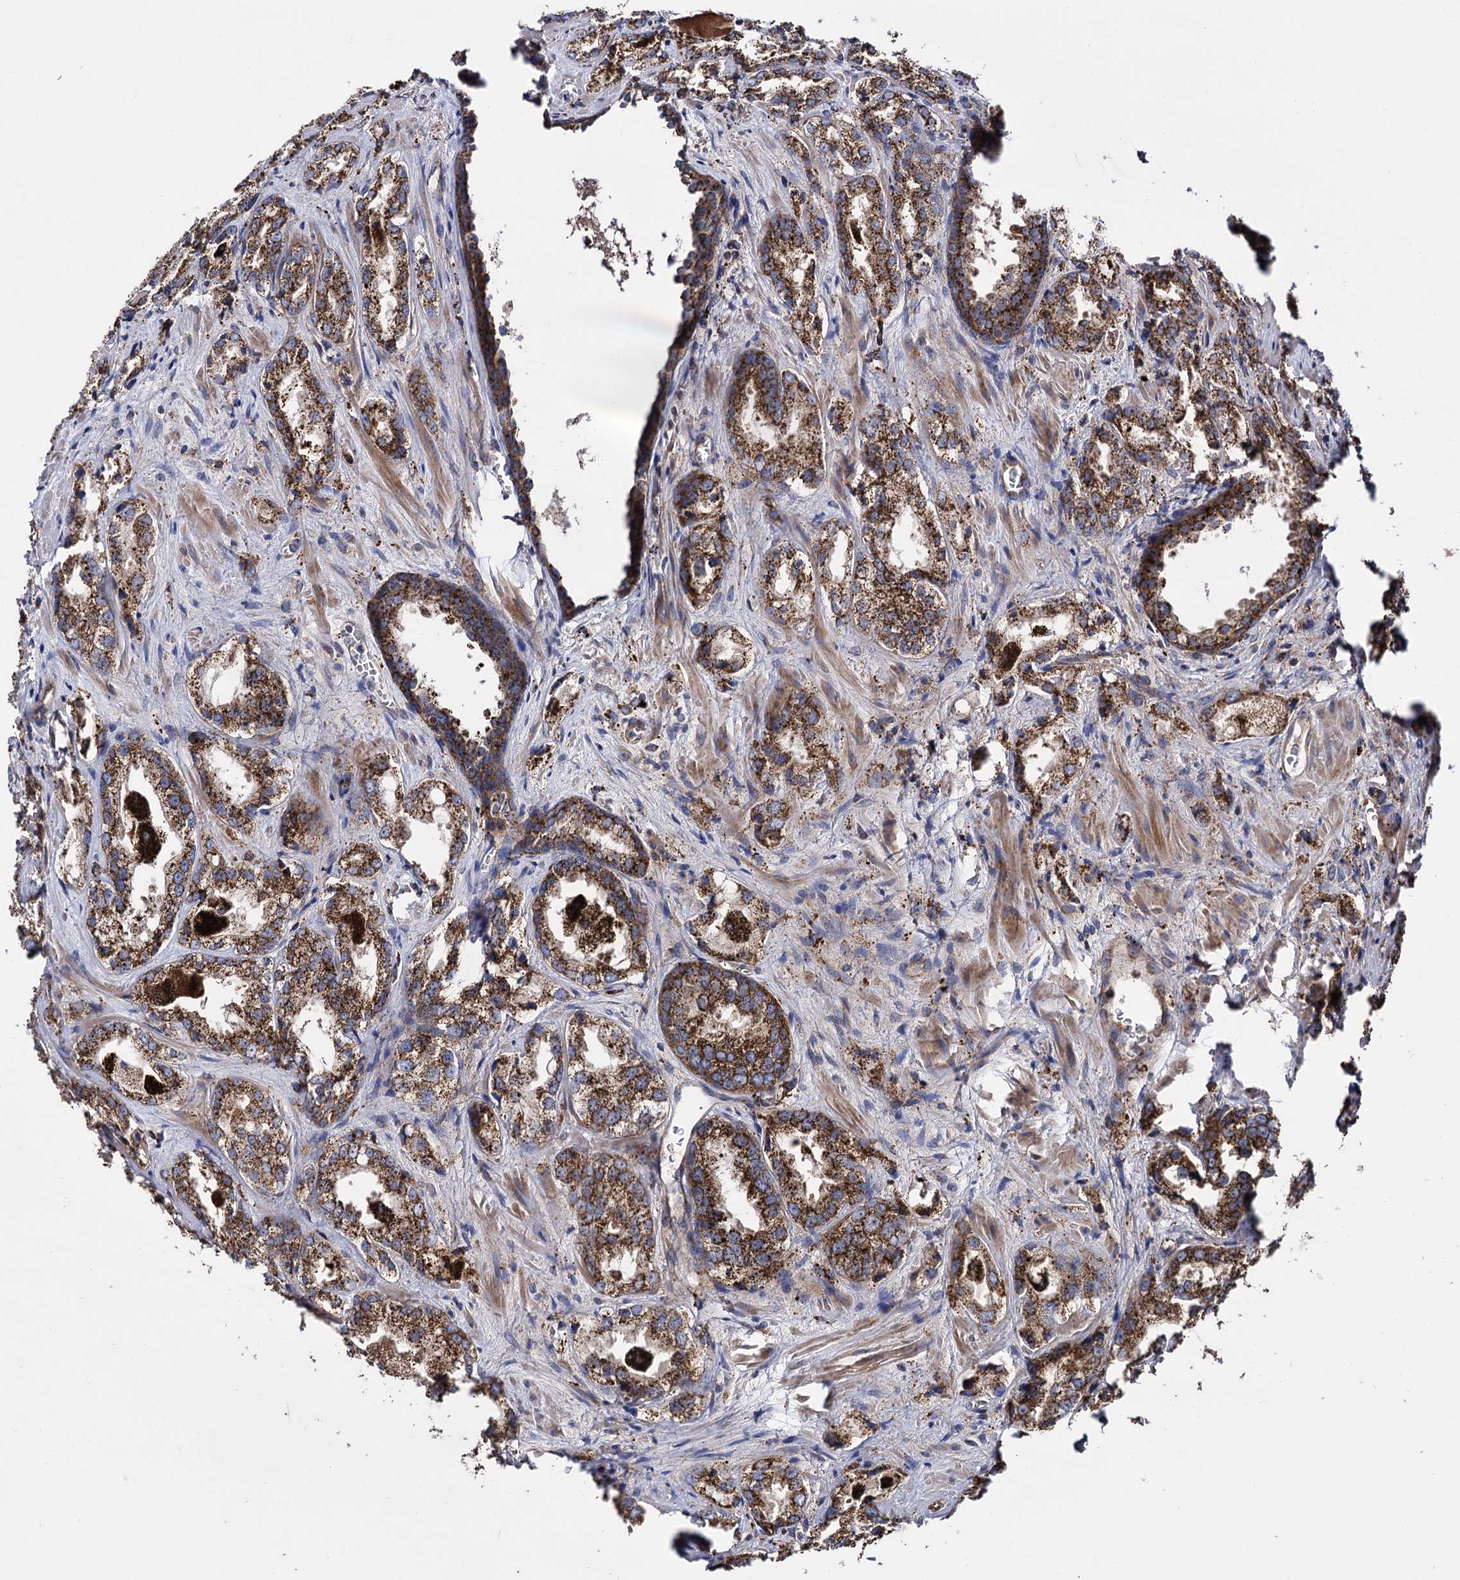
{"staining": {"intensity": "strong", "quantity": ">75%", "location": "cytoplasmic/membranous"}, "tissue": "prostate cancer", "cell_type": "Tumor cells", "image_type": "cancer", "snomed": [{"axis": "morphology", "description": "Adenocarcinoma, Low grade"}, {"axis": "topography", "description": "Prostate"}], "caption": "This is a micrograph of immunohistochemistry staining of prostate adenocarcinoma (low-grade), which shows strong staining in the cytoplasmic/membranous of tumor cells.", "gene": "IQCH", "patient": {"sex": "male", "age": 47}}